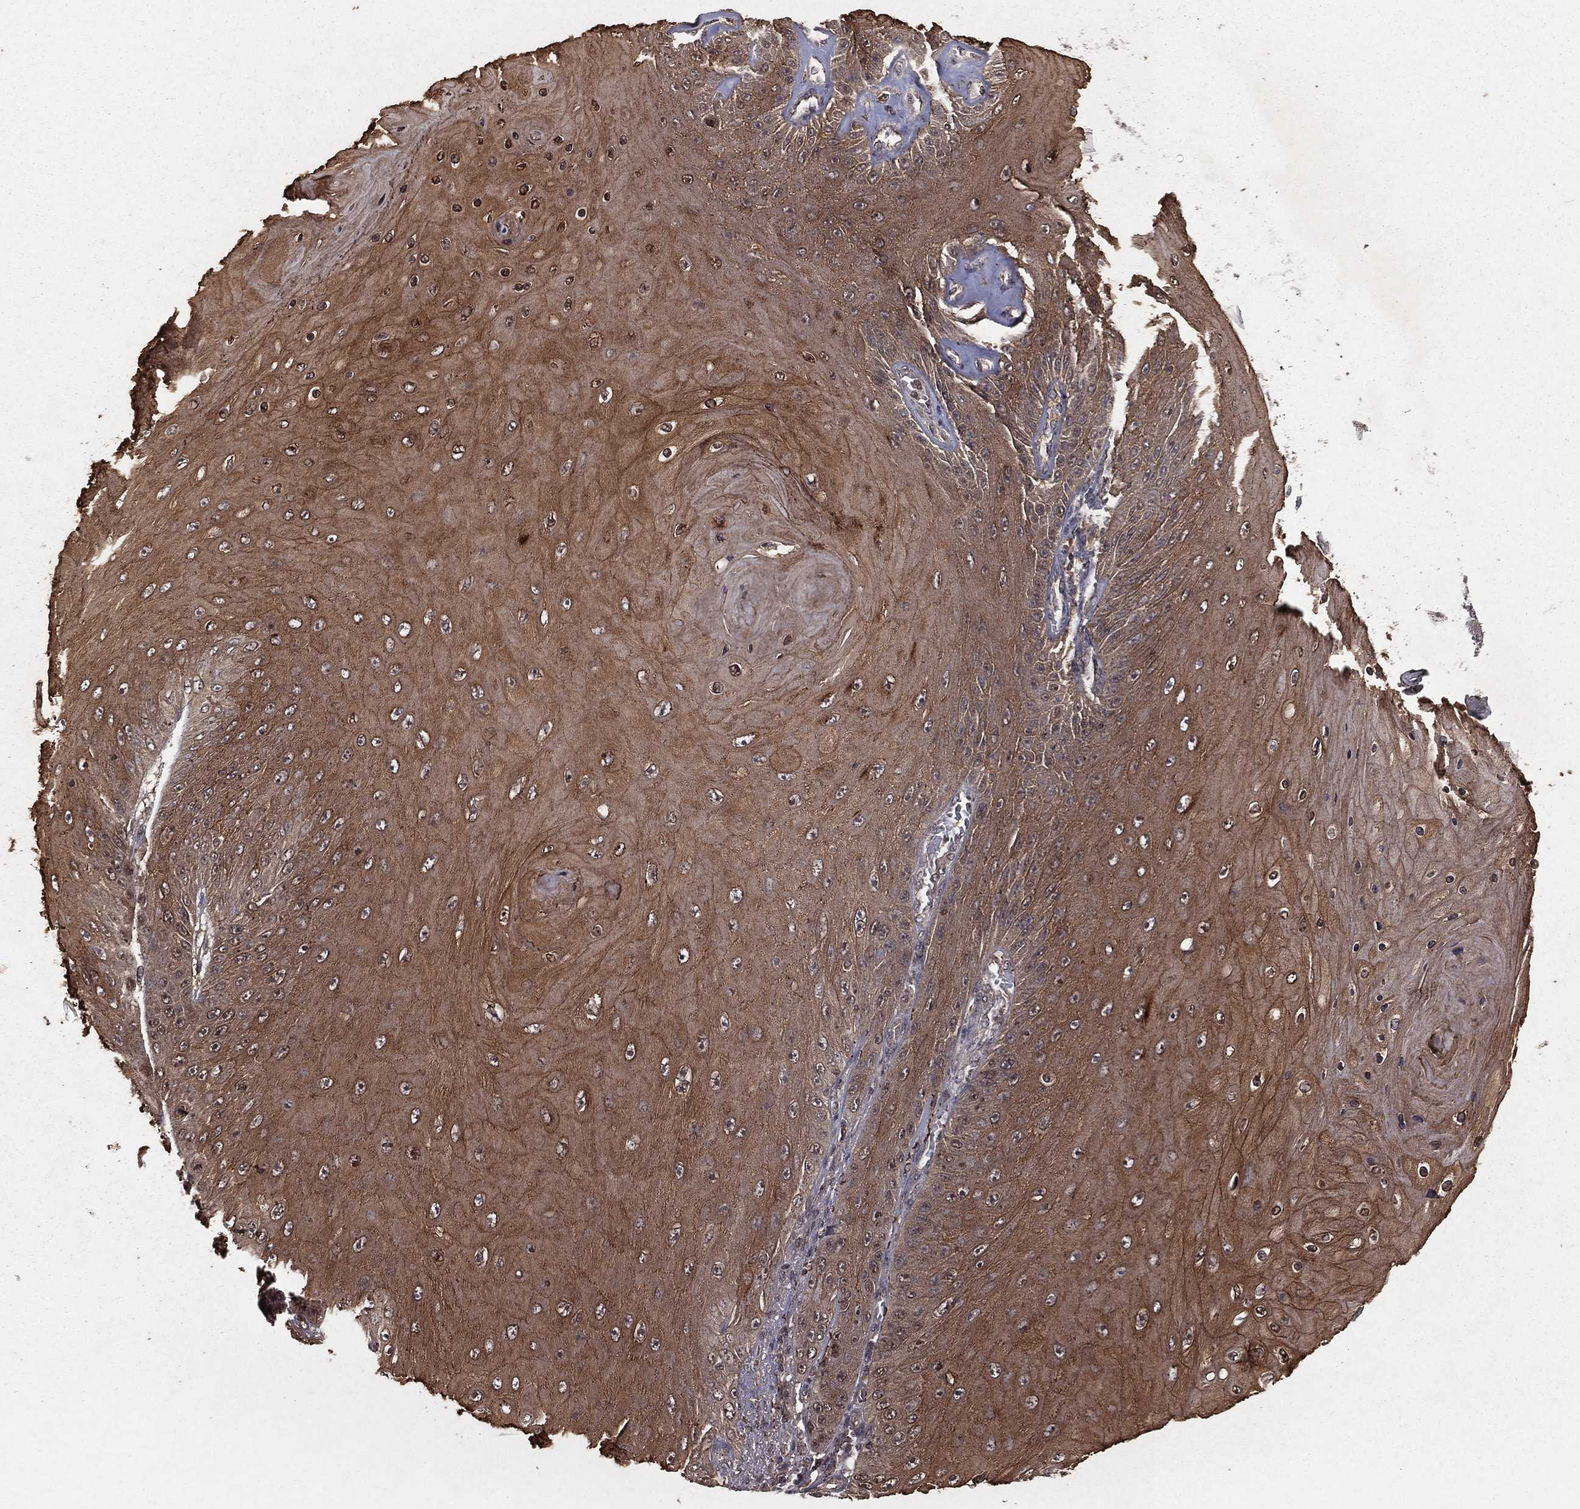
{"staining": {"intensity": "moderate", "quantity": ">75%", "location": "cytoplasmic/membranous"}, "tissue": "skin cancer", "cell_type": "Tumor cells", "image_type": "cancer", "snomed": [{"axis": "morphology", "description": "Squamous cell carcinoma, NOS"}, {"axis": "topography", "description": "Skin"}], "caption": "This histopathology image demonstrates immunohistochemistry staining of skin cancer, with medium moderate cytoplasmic/membranous positivity in about >75% of tumor cells.", "gene": "ZDHHC15", "patient": {"sex": "male", "age": 62}}